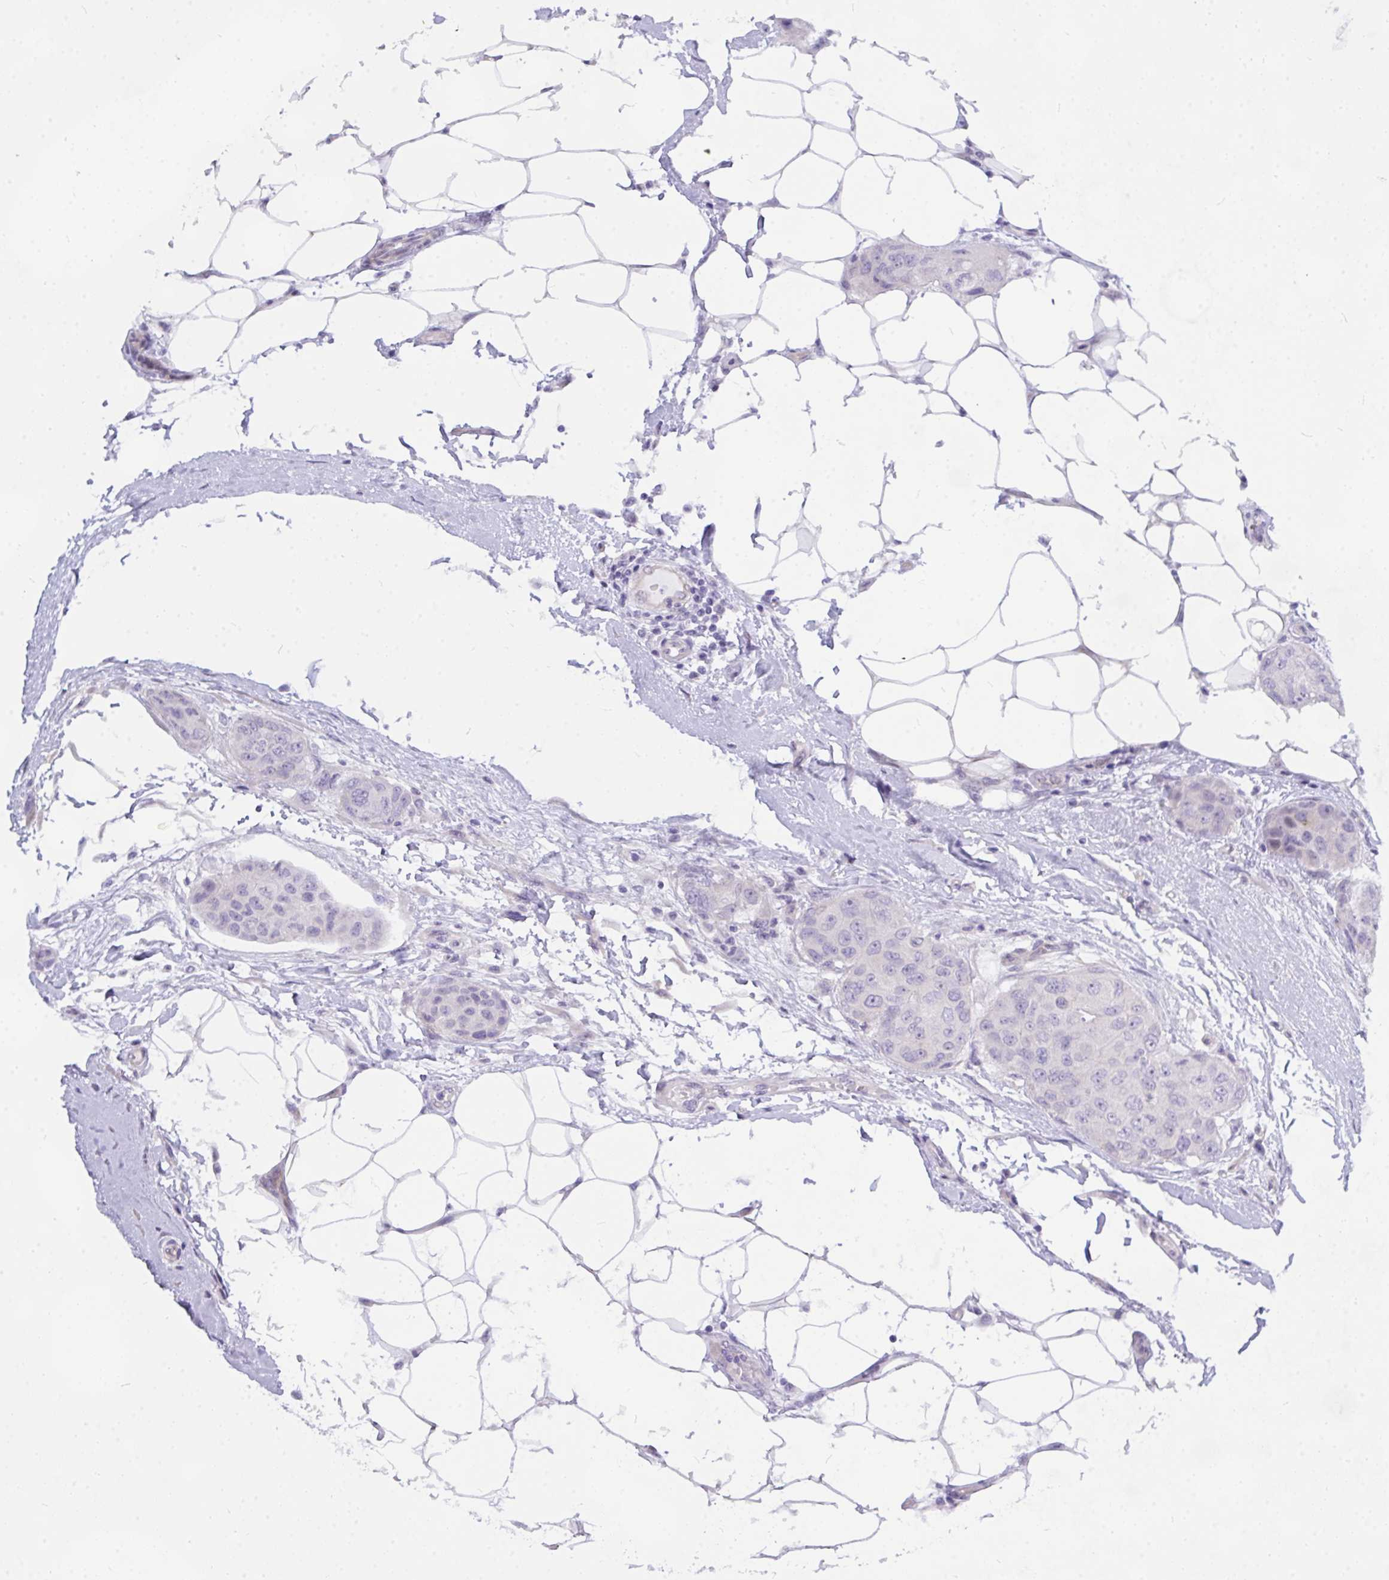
{"staining": {"intensity": "negative", "quantity": "none", "location": "none"}, "tissue": "breast cancer", "cell_type": "Tumor cells", "image_type": "cancer", "snomed": [{"axis": "morphology", "description": "Duct carcinoma"}, {"axis": "topography", "description": "Breast"}, {"axis": "topography", "description": "Lymph node"}], "caption": "This is an immunohistochemistry photomicrograph of human breast intraductal carcinoma. There is no staining in tumor cells.", "gene": "NFXL1", "patient": {"sex": "female", "age": 80}}